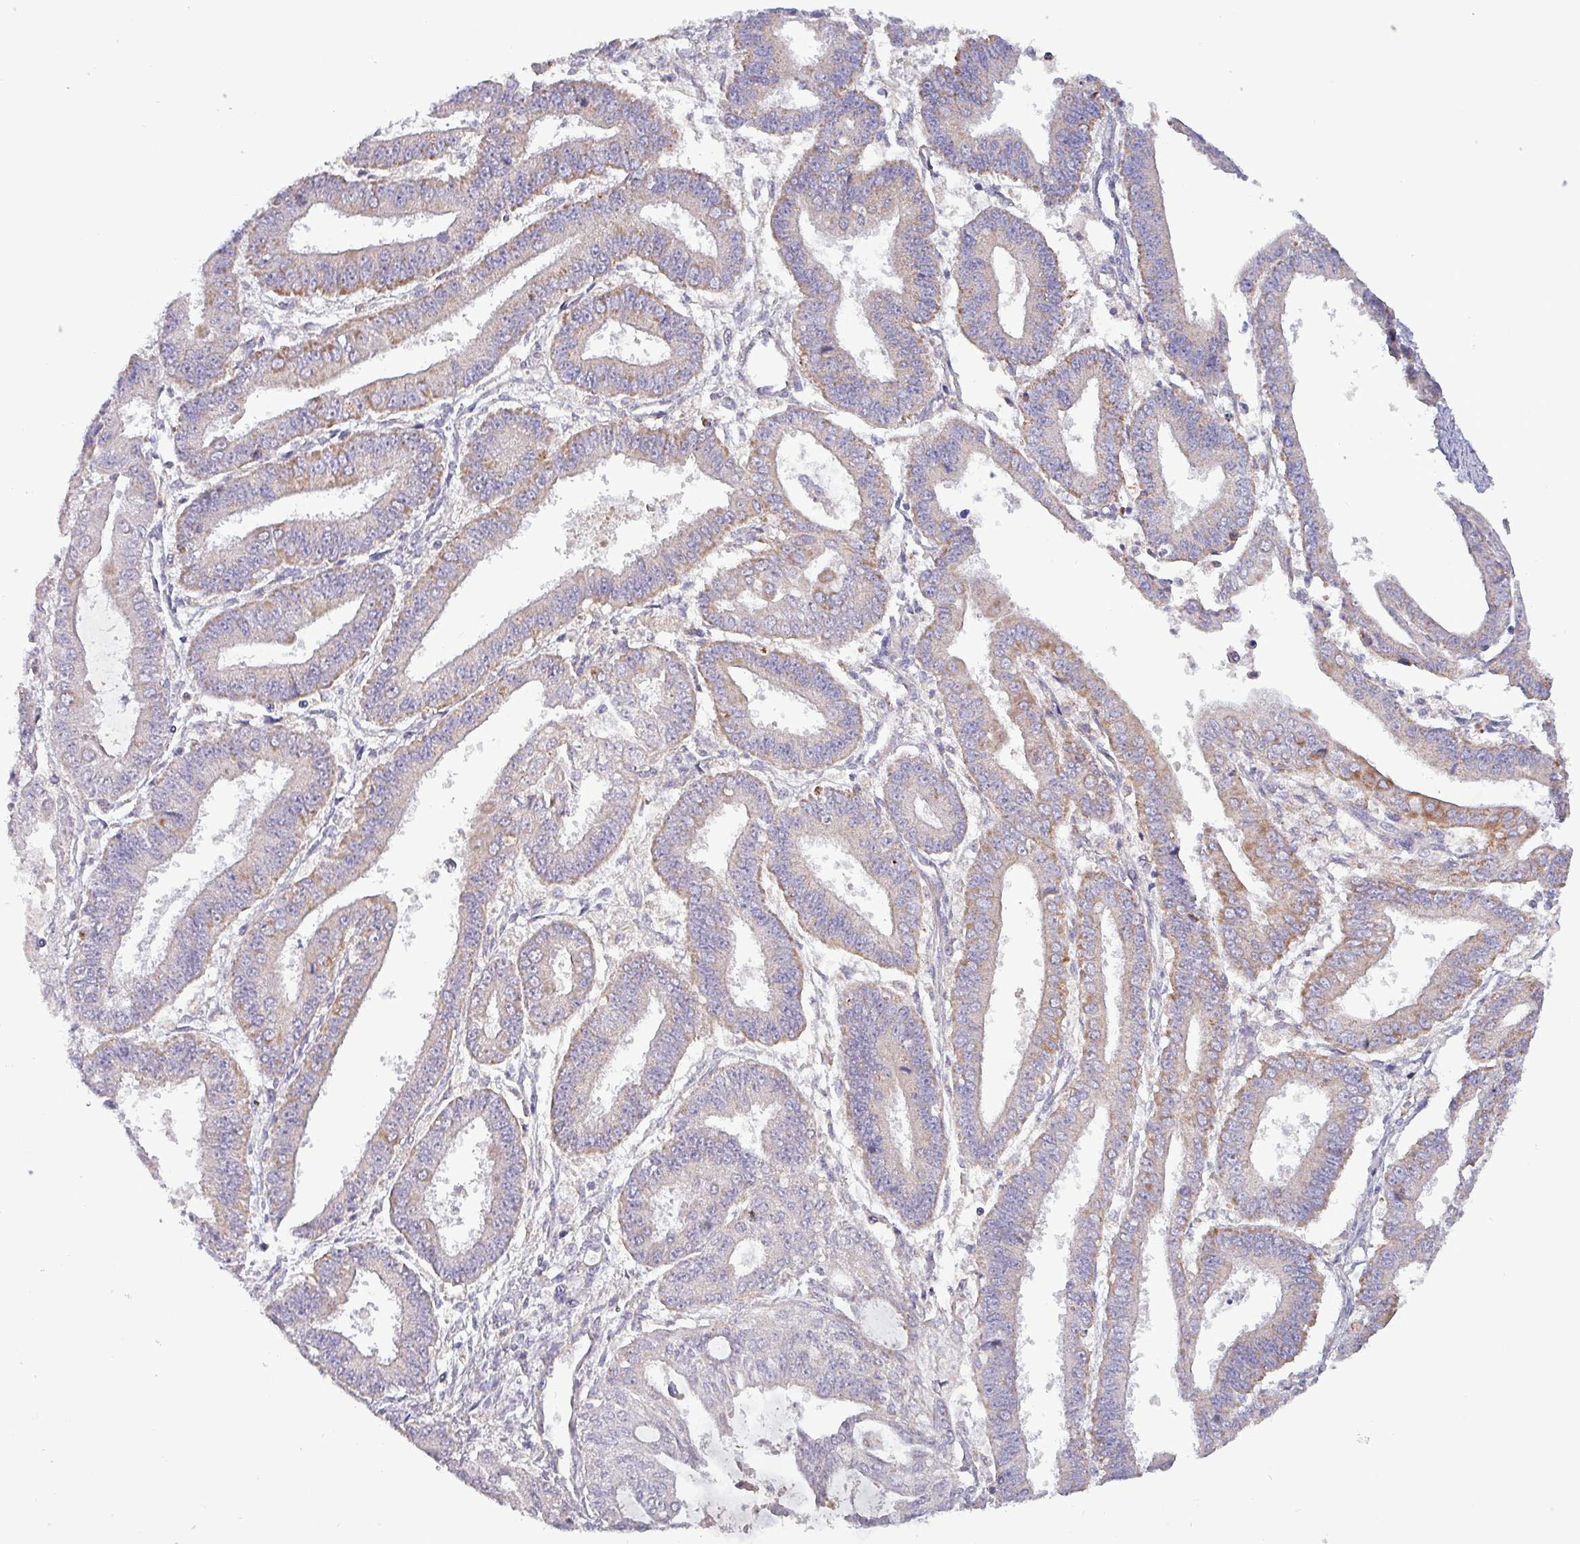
{"staining": {"intensity": "moderate", "quantity": "<25%", "location": "cytoplasmic/membranous"}, "tissue": "endometrial cancer", "cell_type": "Tumor cells", "image_type": "cancer", "snomed": [{"axis": "morphology", "description": "Adenocarcinoma, NOS"}, {"axis": "topography", "description": "Endometrium"}], "caption": "The immunohistochemical stain labels moderate cytoplasmic/membranous expression in tumor cells of adenocarcinoma (endometrial) tissue. (DAB (3,3'-diaminobenzidine) IHC, brown staining for protein, blue staining for nuclei).", "gene": "ZNF322", "patient": {"sex": "female", "age": 73}}